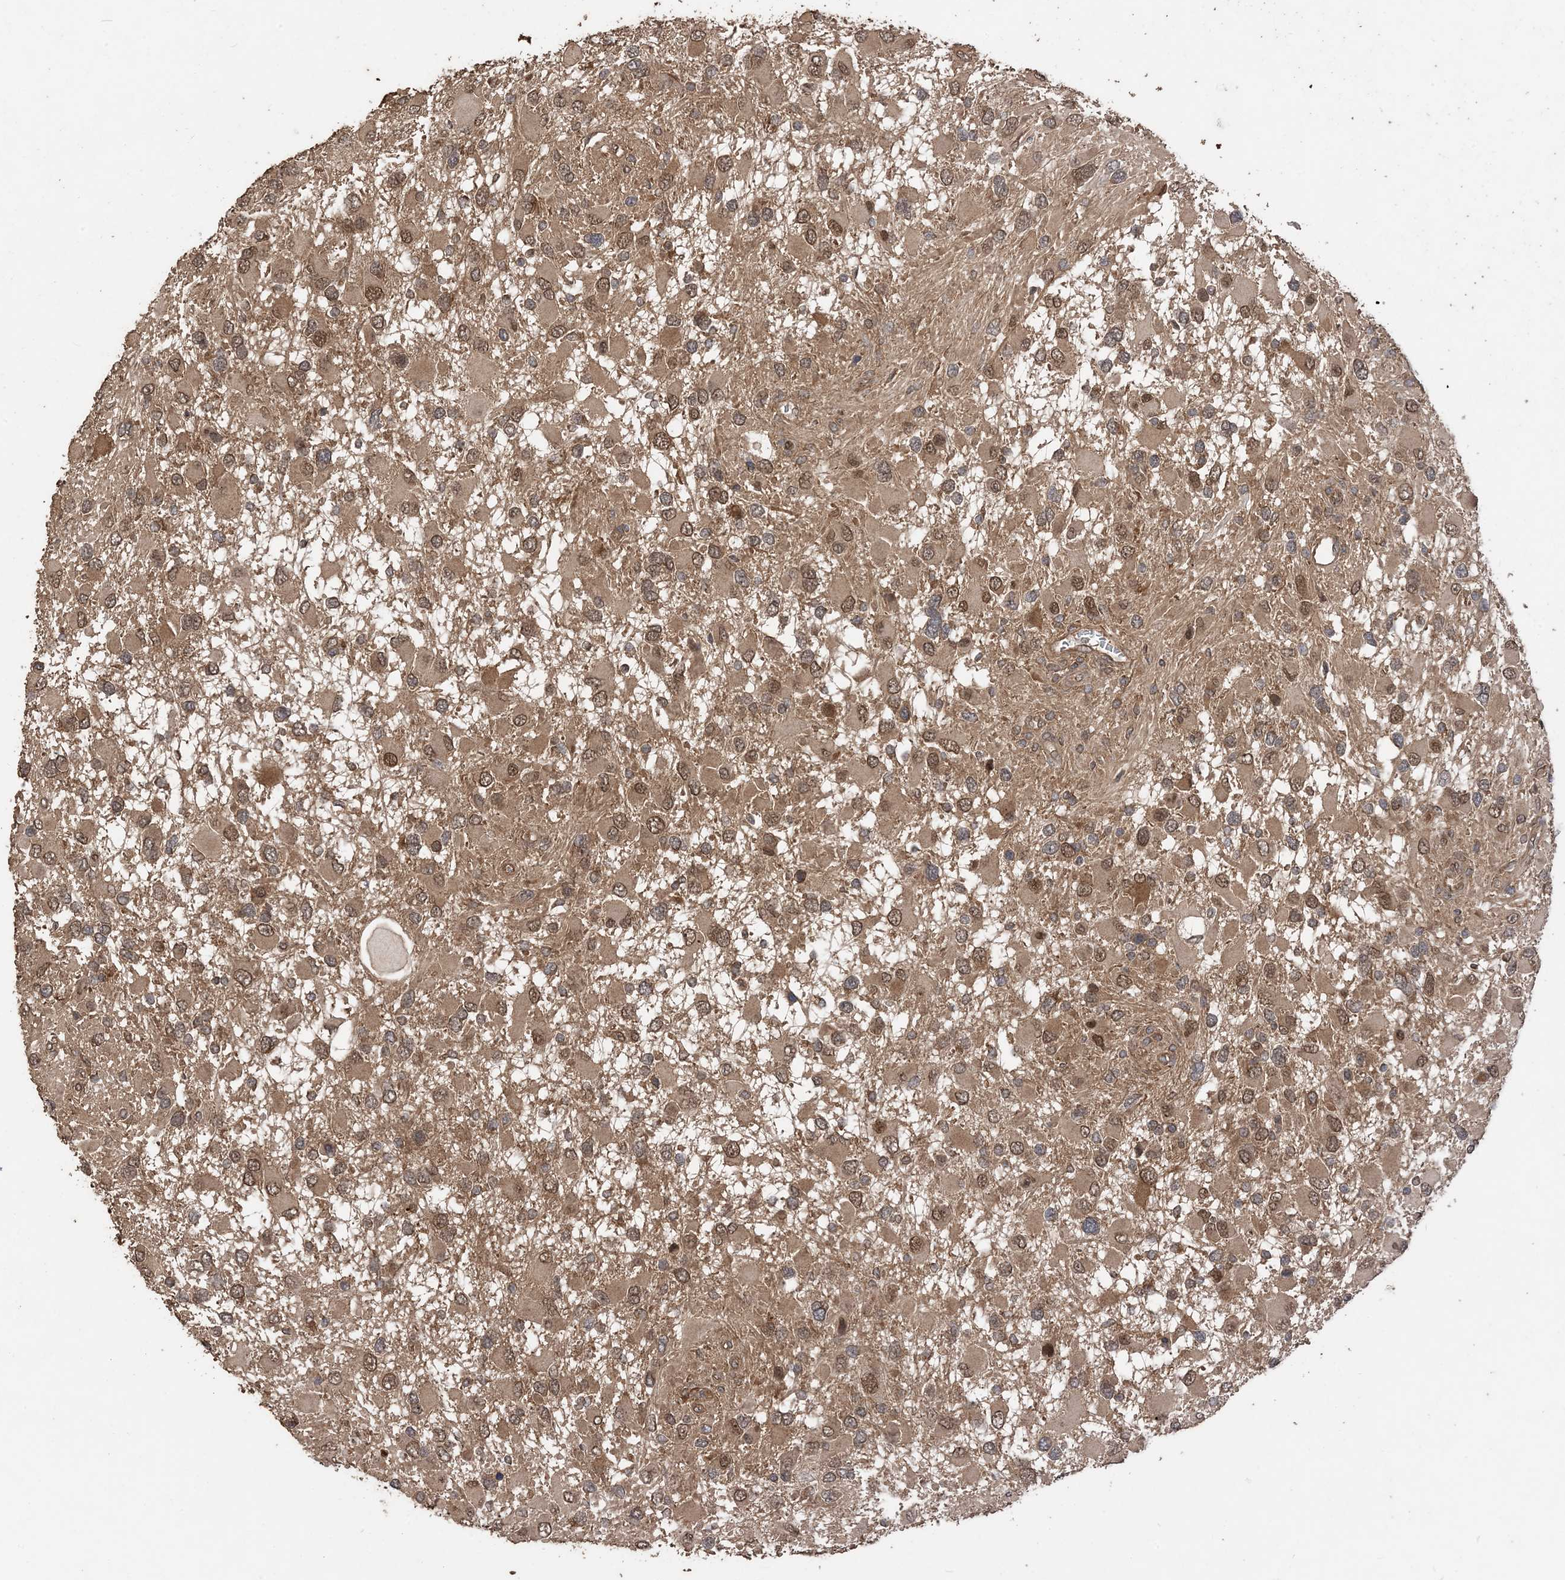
{"staining": {"intensity": "moderate", "quantity": ">75%", "location": "cytoplasmic/membranous,nuclear"}, "tissue": "glioma", "cell_type": "Tumor cells", "image_type": "cancer", "snomed": [{"axis": "morphology", "description": "Glioma, malignant, High grade"}, {"axis": "topography", "description": "Brain"}], "caption": "Malignant high-grade glioma stained with immunohistochemistry exhibits moderate cytoplasmic/membranous and nuclear expression in about >75% of tumor cells. The staining is performed using DAB brown chromogen to label protein expression. The nuclei are counter-stained blue using hematoxylin.", "gene": "ZKSCAN5", "patient": {"sex": "male", "age": 53}}